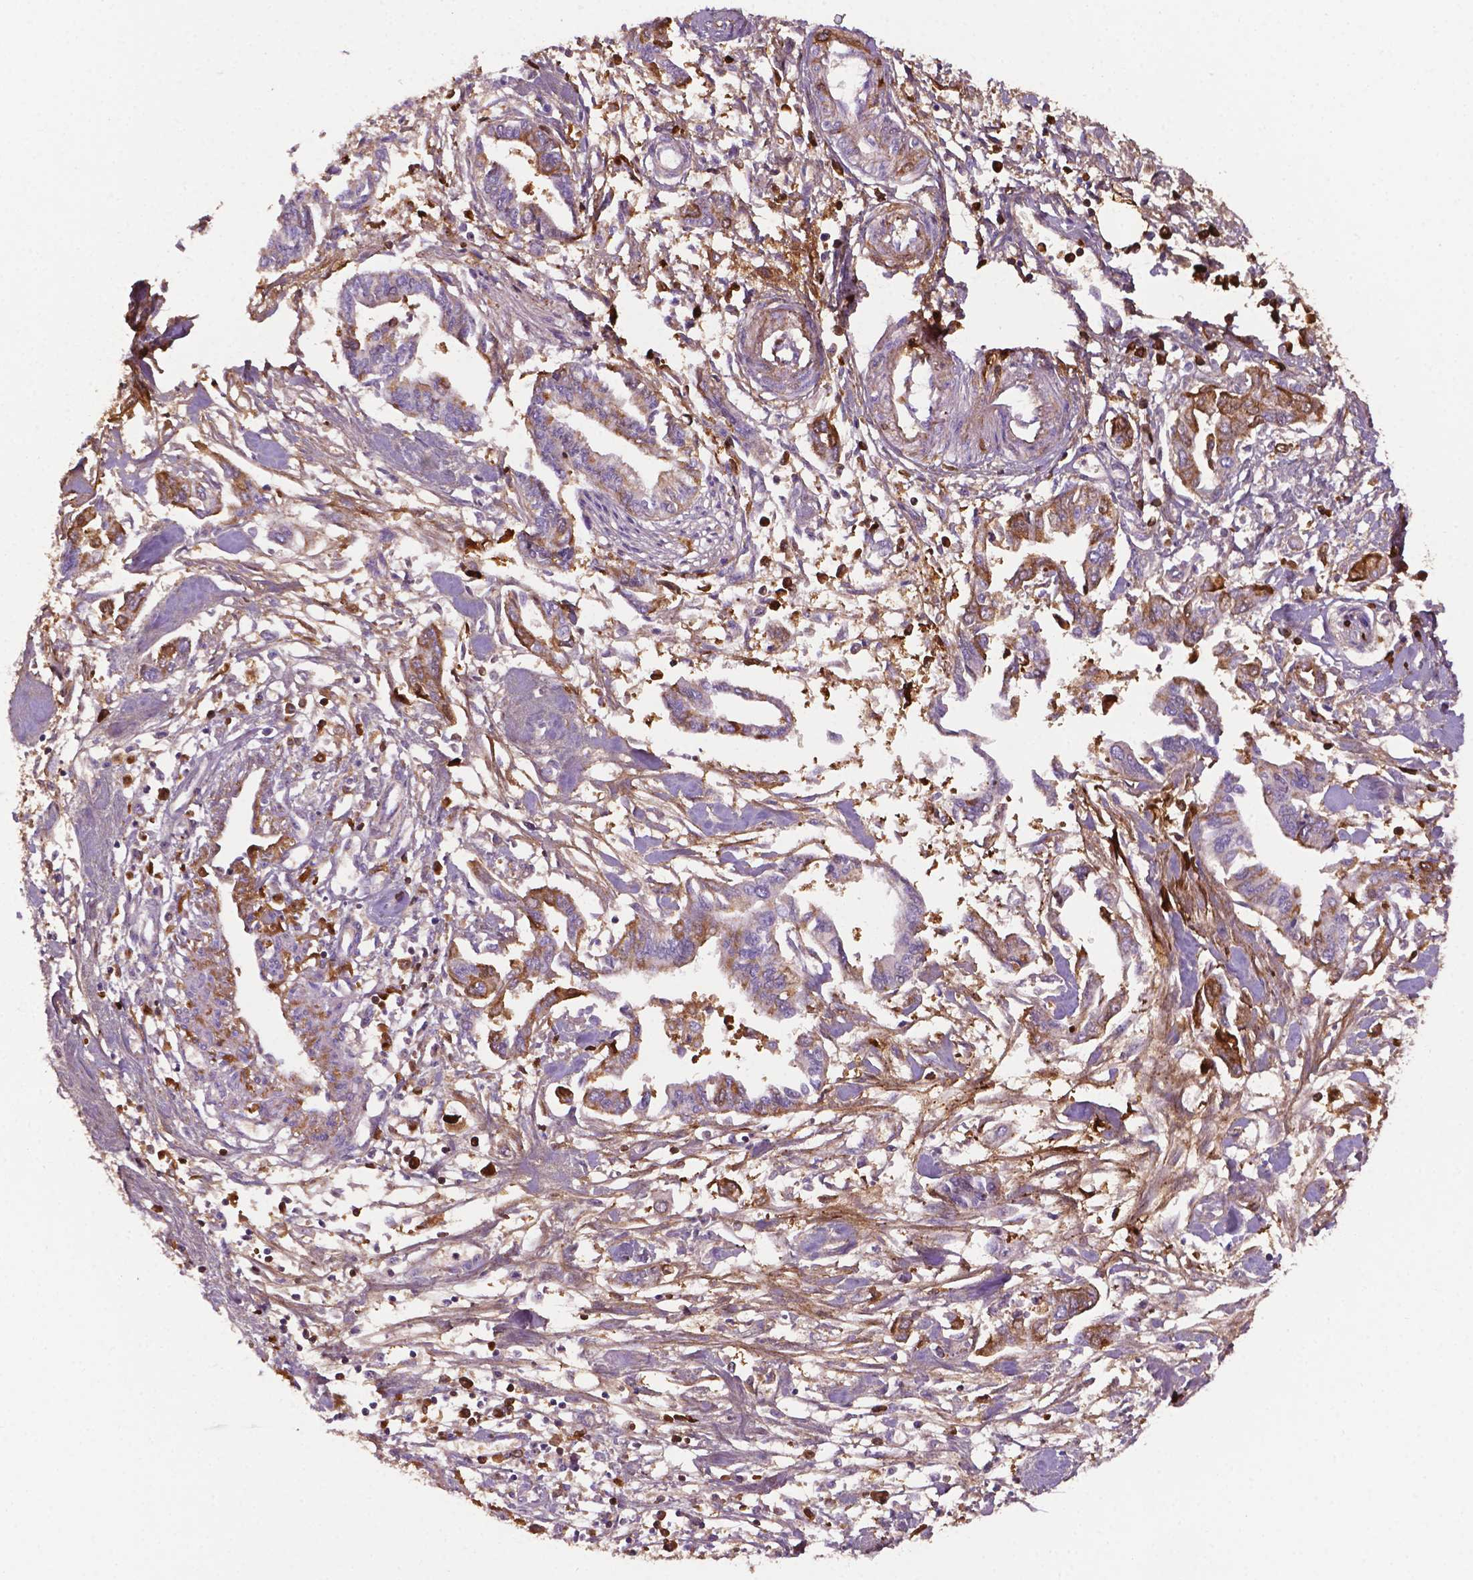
{"staining": {"intensity": "moderate", "quantity": "<25%", "location": "cytoplasmic/membranous"}, "tissue": "pancreatic cancer", "cell_type": "Tumor cells", "image_type": "cancer", "snomed": [{"axis": "morphology", "description": "Adenocarcinoma, NOS"}, {"axis": "topography", "description": "Pancreas"}], "caption": "This micrograph demonstrates immunohistochemistry staining of pancreatic adenocarcinoma, with low moderate cytoplasmic/membranous positivity in about <25% of tumor cells.", "gene": "FBLN1", "patient": {"sex": "male", "age": 60}}